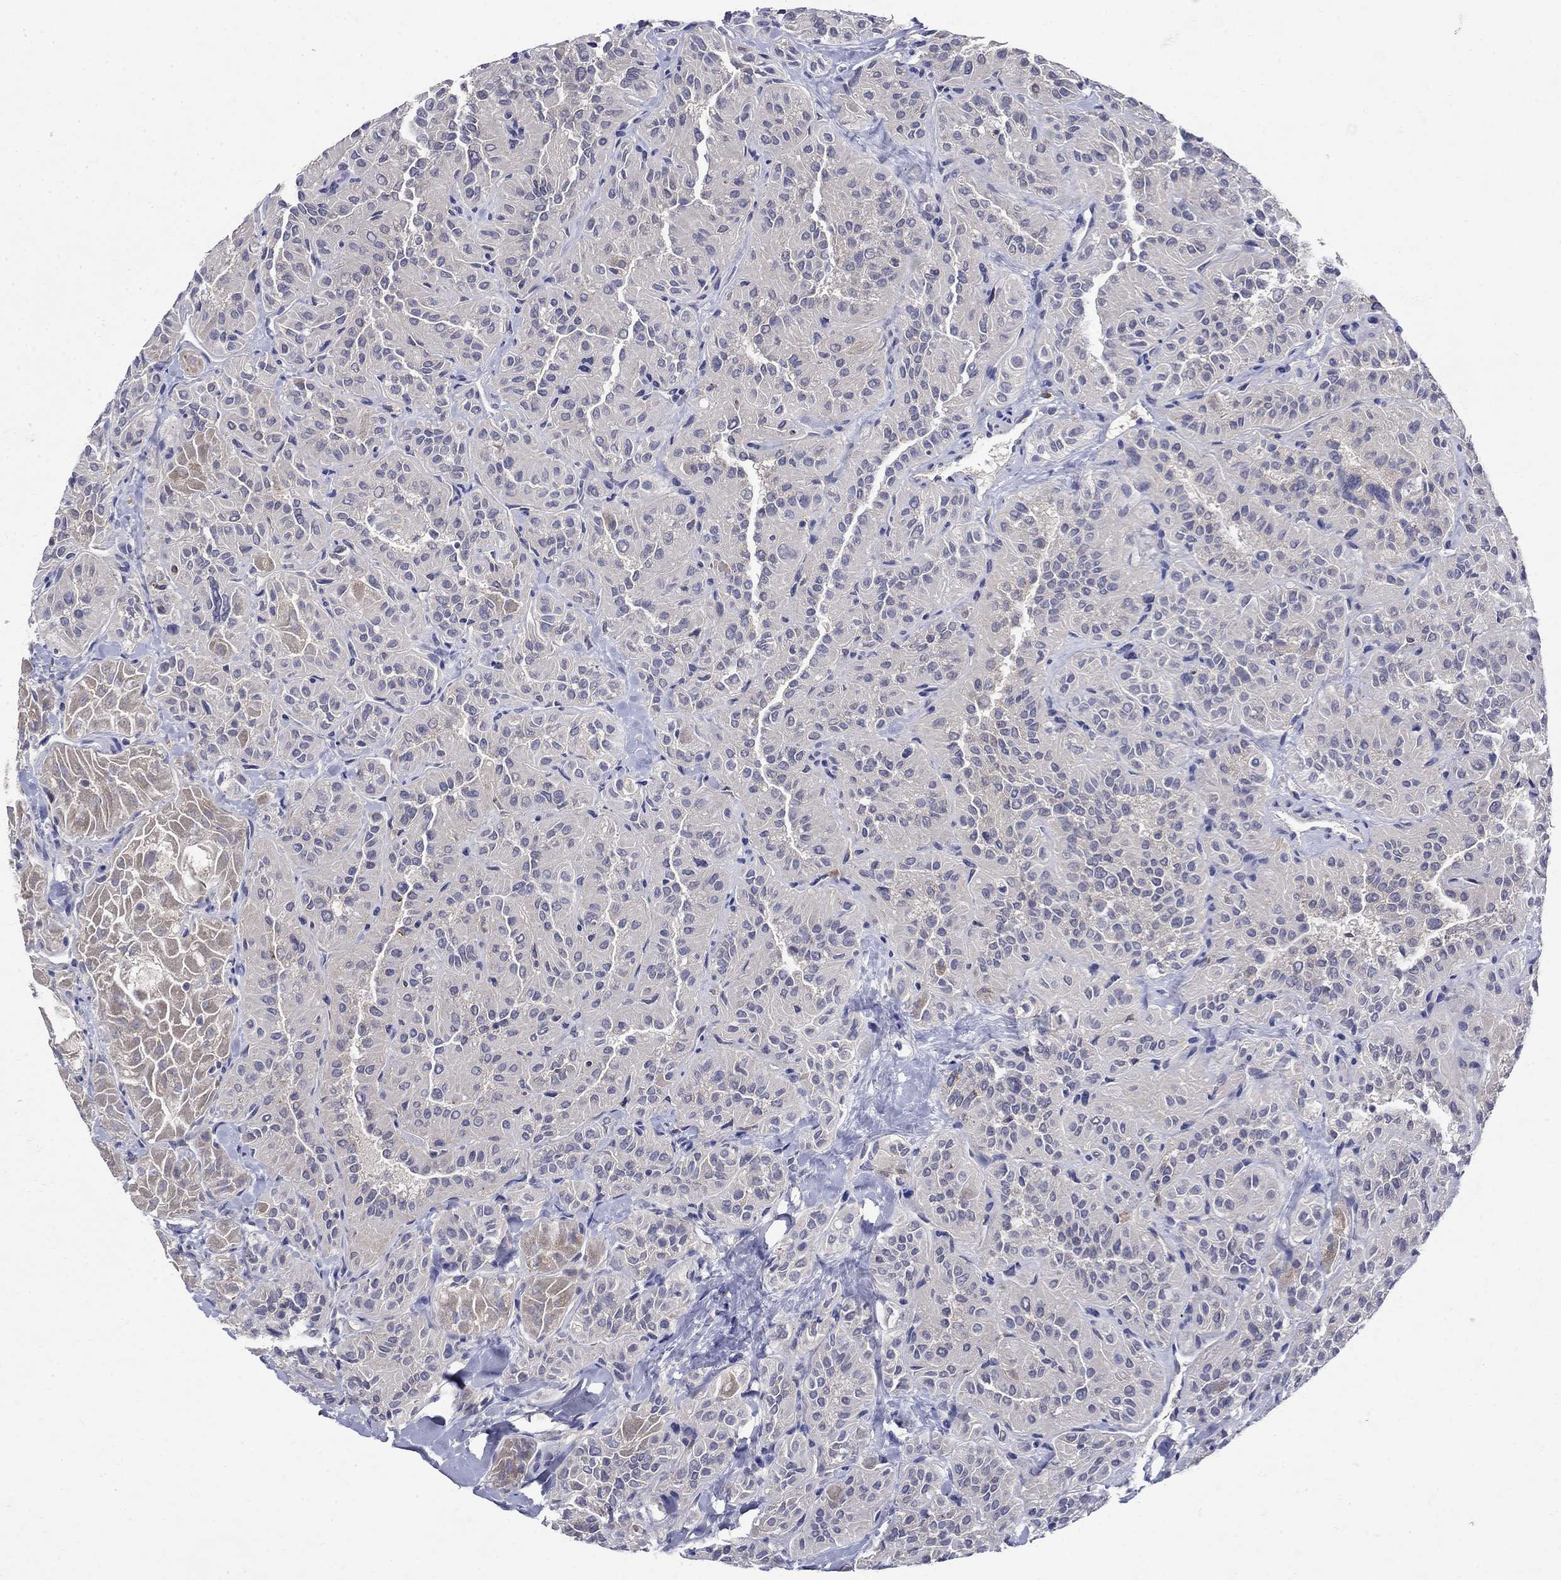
{"staining": {"intensity": "negative", "quantity": "none", "location": "none"}, "tissue": "thyroid cancer", "cell_type": "Tumor cells", "image_type": "cancer", "snomed": [{"axis": "morphology", "description": "Papillary adenocarcinoma, NOS"}, {"axis": "topography", "description": "Thyroid gland"}], "caption": "High magnification brightfield microscopy of papillary adenocarcinoma (thyroid) stained with DAB (brown) and counterstained with hematoxylin (blue): tumor cells show no significant expression.", "gene": "STAB2", "patient": {"sex": "female", "age": 45}}